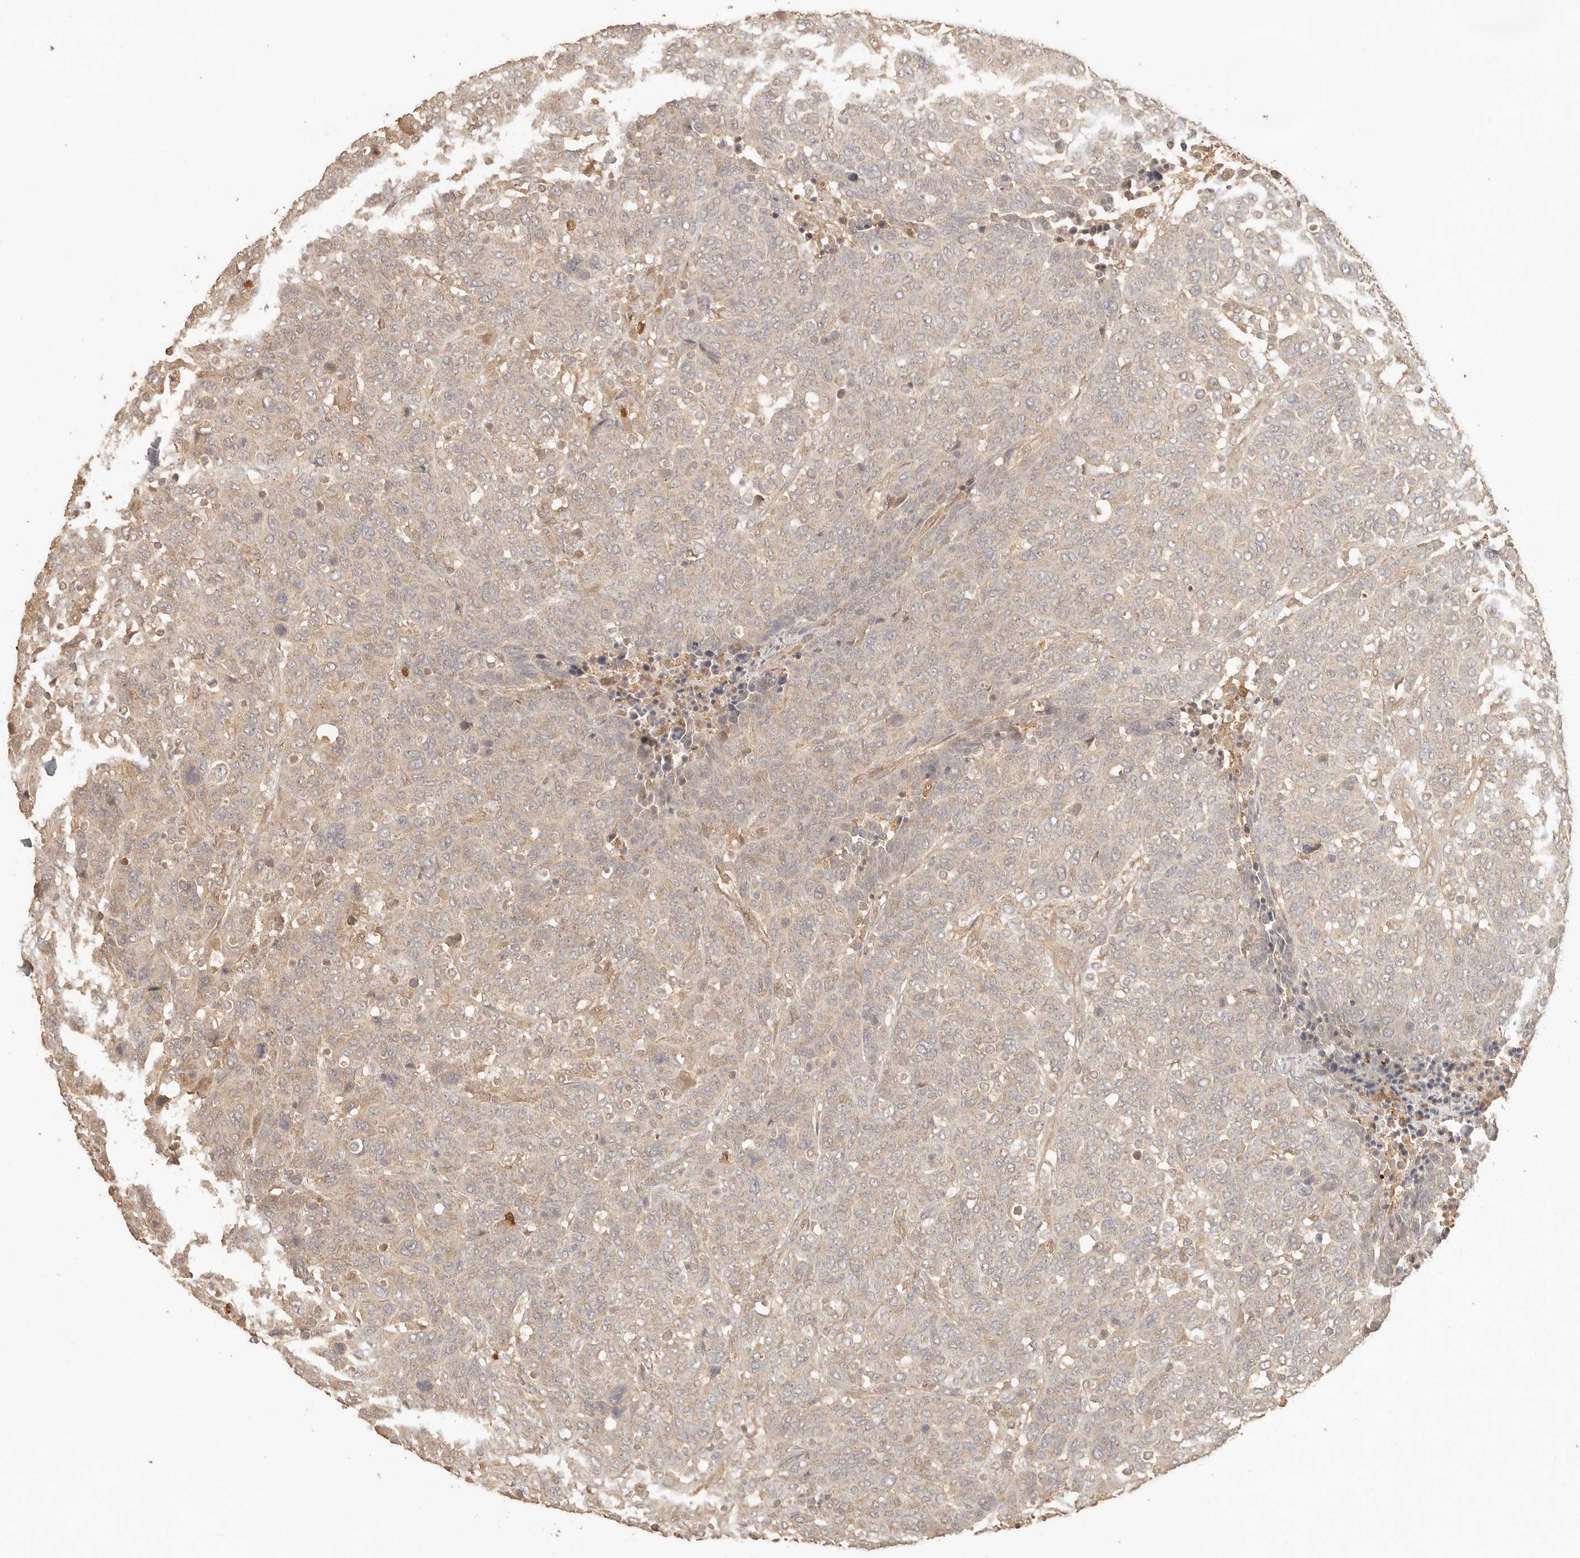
{"staining": {"intensity": "weak", "quantity": ">75%", "location": "cytoplasmic/membranous"}, "tissue": "breast cancer", "cell_type": "Tumor cells", "image_type": "cancer", "snomed": [{"axis": "morphology", "description": "Duct carcinoma"}, {"axis": "topography", "description": "Breast"}], "caption": "Immunohistochemical staining of breast cancer reveals low levels of weak cytoplasmic/membranous protein staining in about >75% of tumor cells.", "gene": "INTS11", "patient": {"sex": "female", "age": 37}}